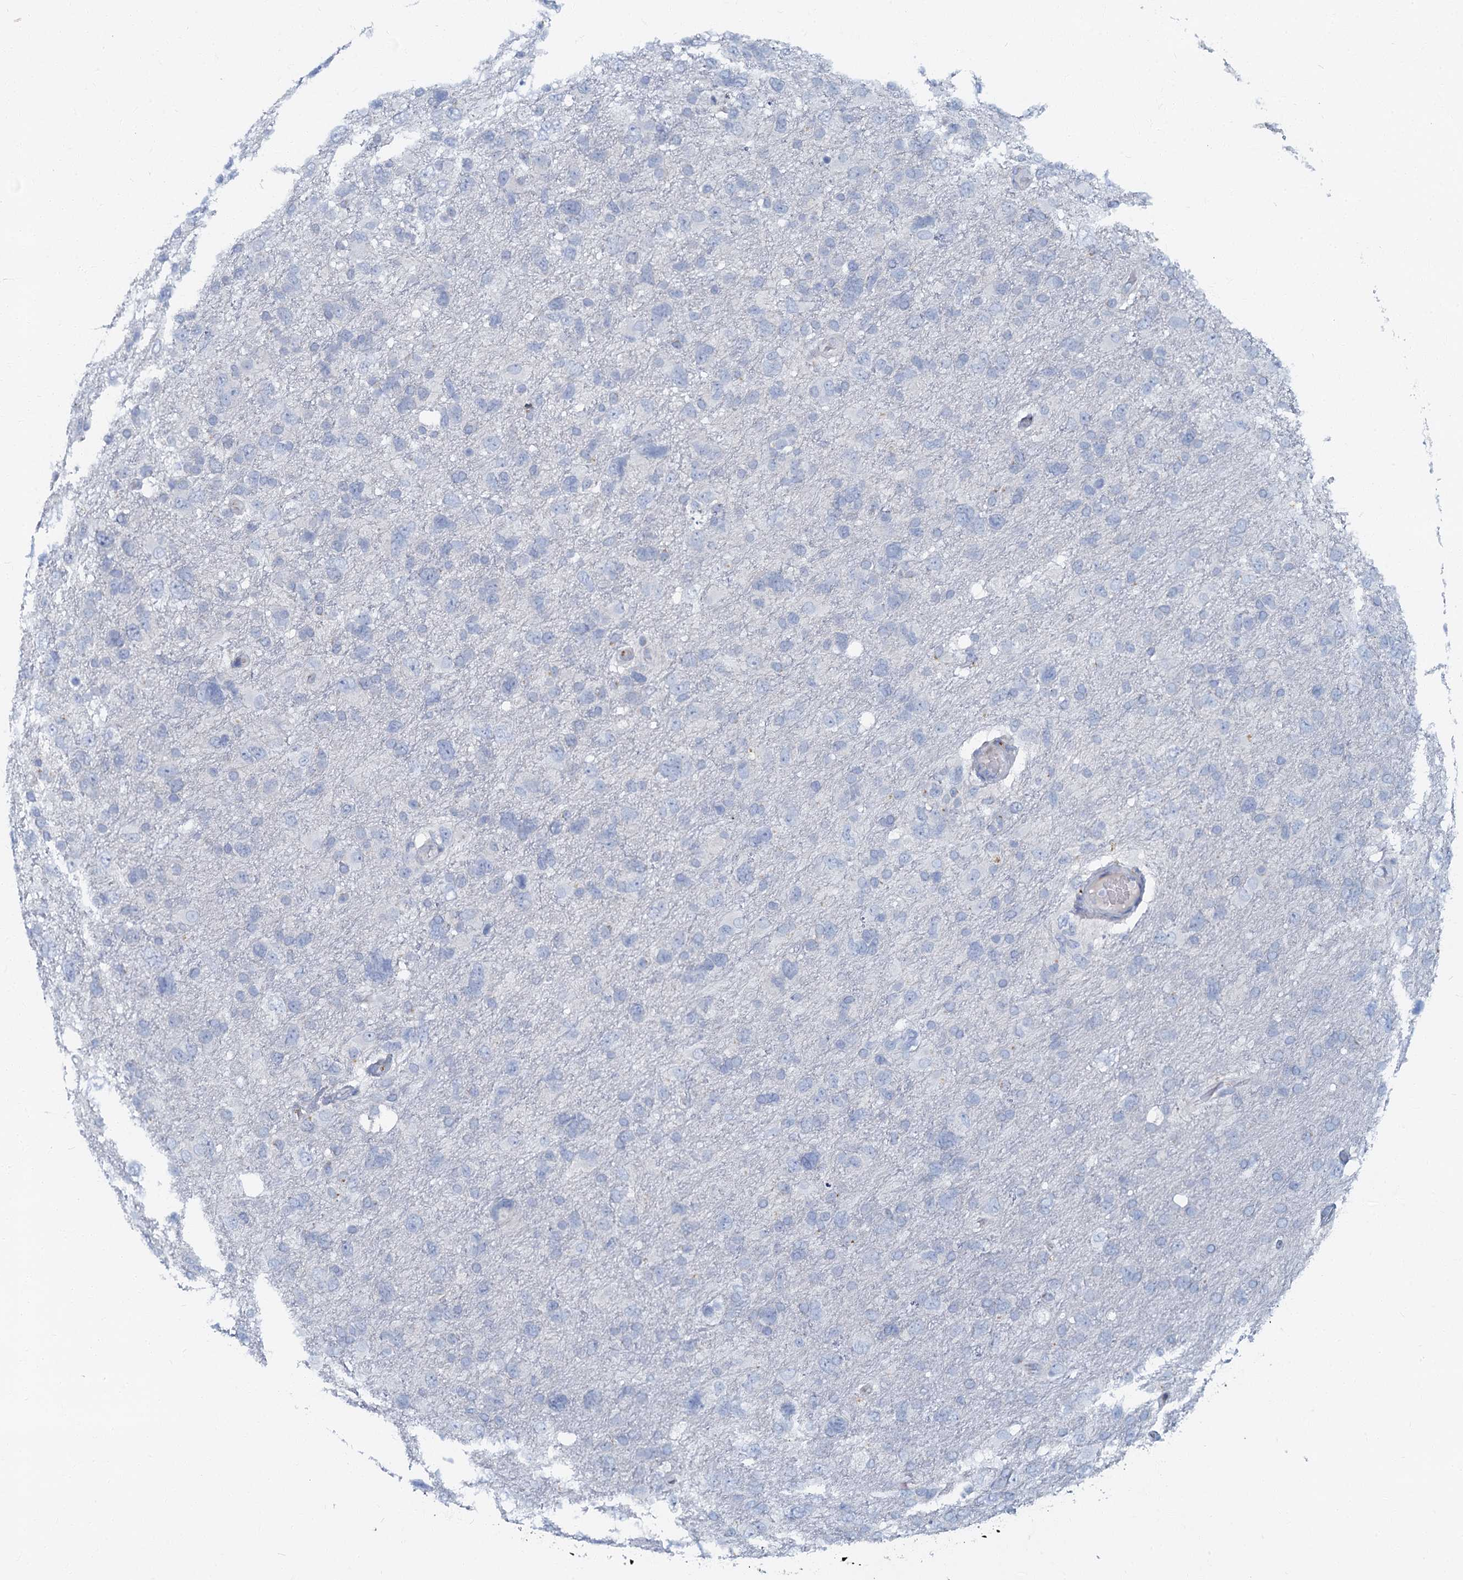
{"staining": {"intensity": "negative", "quantity": "none", "location": "none"}, "tissue": "glioma", "cell_type": "Tumor cells", "image_type": "cancer", "snomed": [{"axis": "morphology", "description": "Glioma, malignant, High grade"}, {"axis": "topography", "description": "Brain"}], "caption": "This is a photomicrograph of immunohistochemistry (IHC) staining of high-grade glioma (malignant), which shows no positivity in tumor cells.", "gene": "LYPD3", "patient": {"sex": "male", "age": 61}}